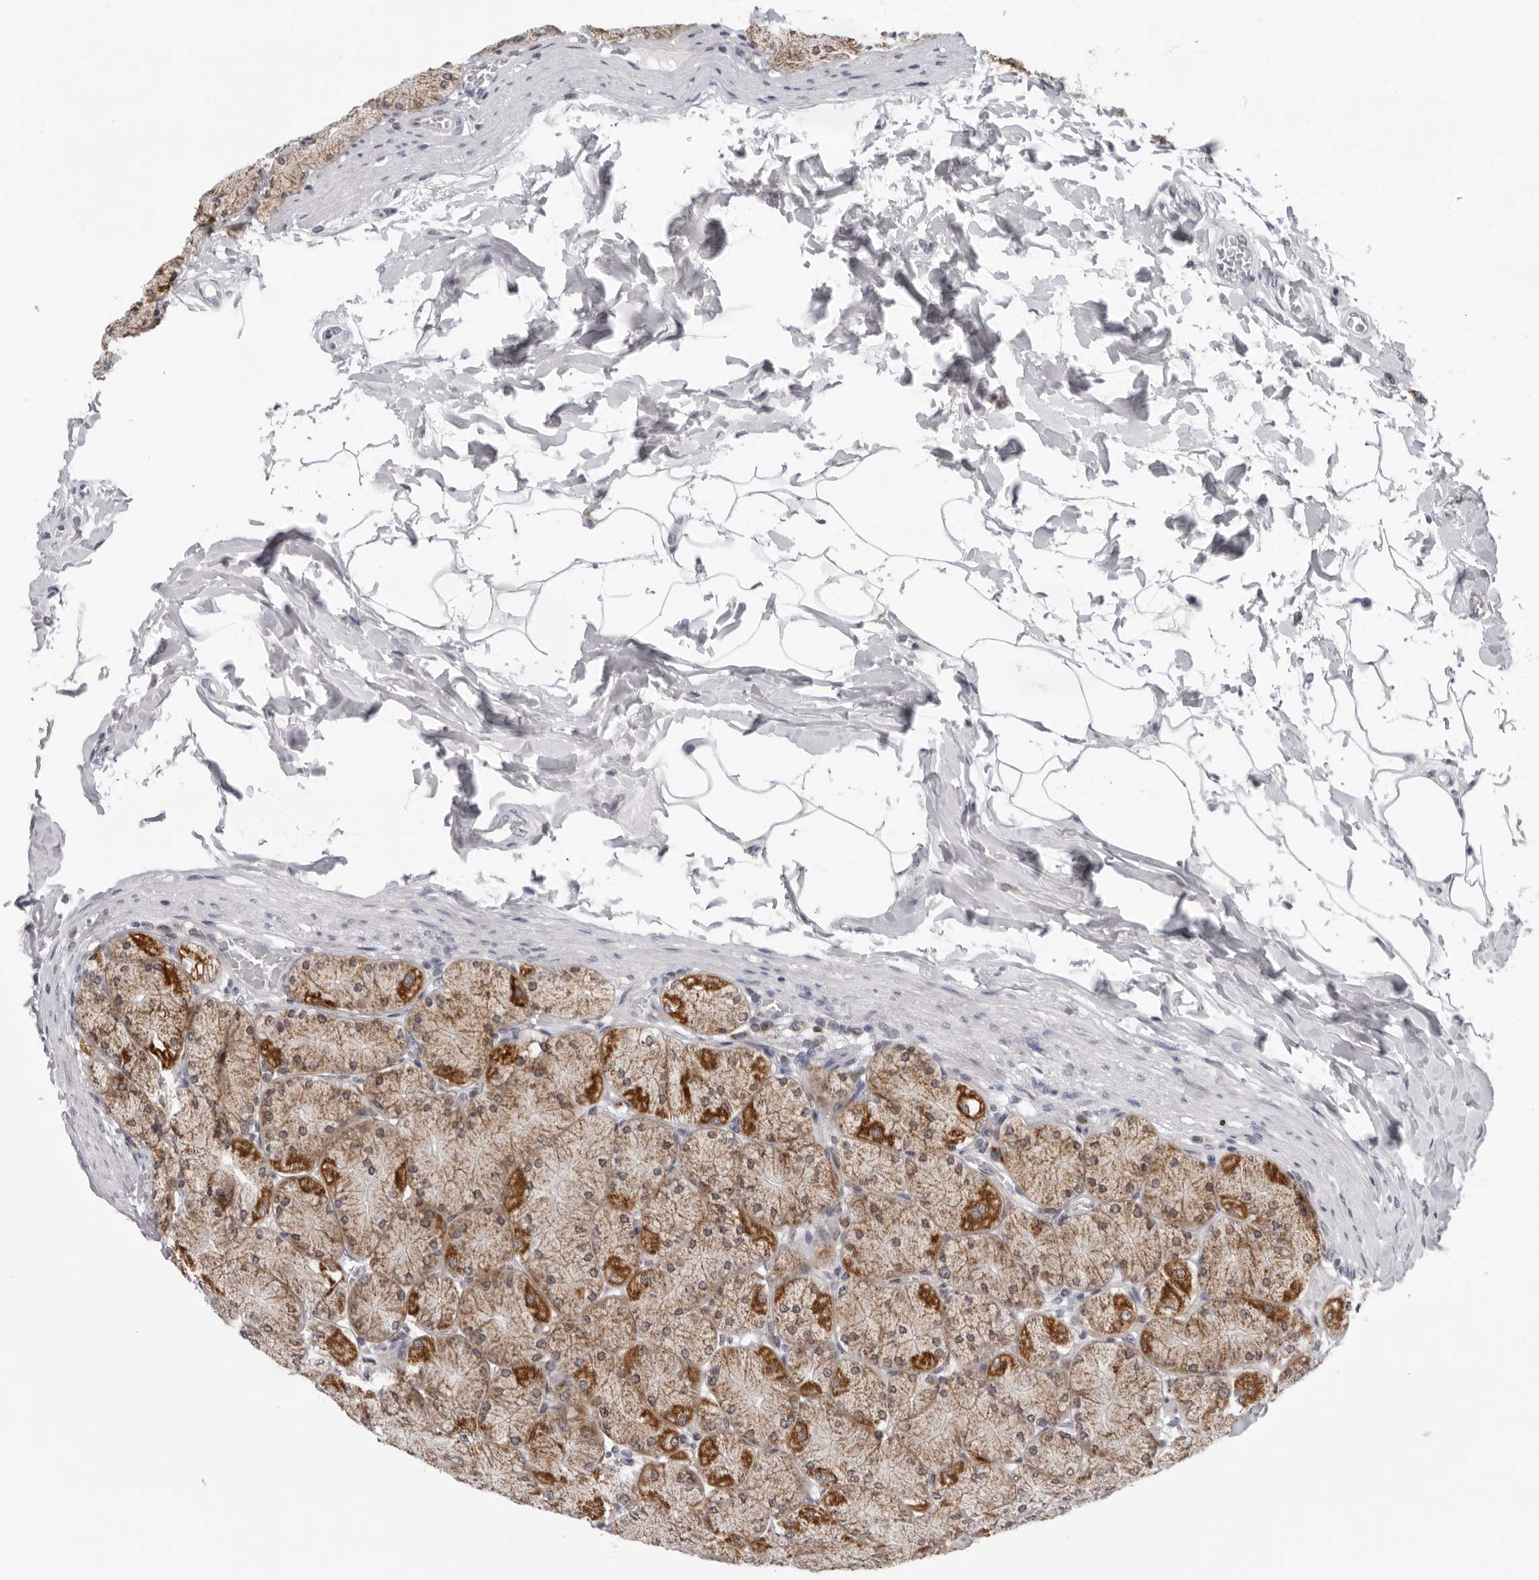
{"staining": {"intensity": "strong", "quantity": ">75%", "location": "cytoplasmic/membranous"}, "tissue": "stomach", "cell_type": "Glandular cells", "image_type": "normal", "snomed": [{"axis": "morphology", "description": "Normal tissue, NOS"}, {"axis": "topography", "description": "Stomach, upper"}], "caption": "Protein expression analysis of benign stomach exhibits strong cytoplasmic/membranous expression in about >75% of glandular cells.", "gene": "CPT2", "patient": {"sex": "female", "age": 56}}